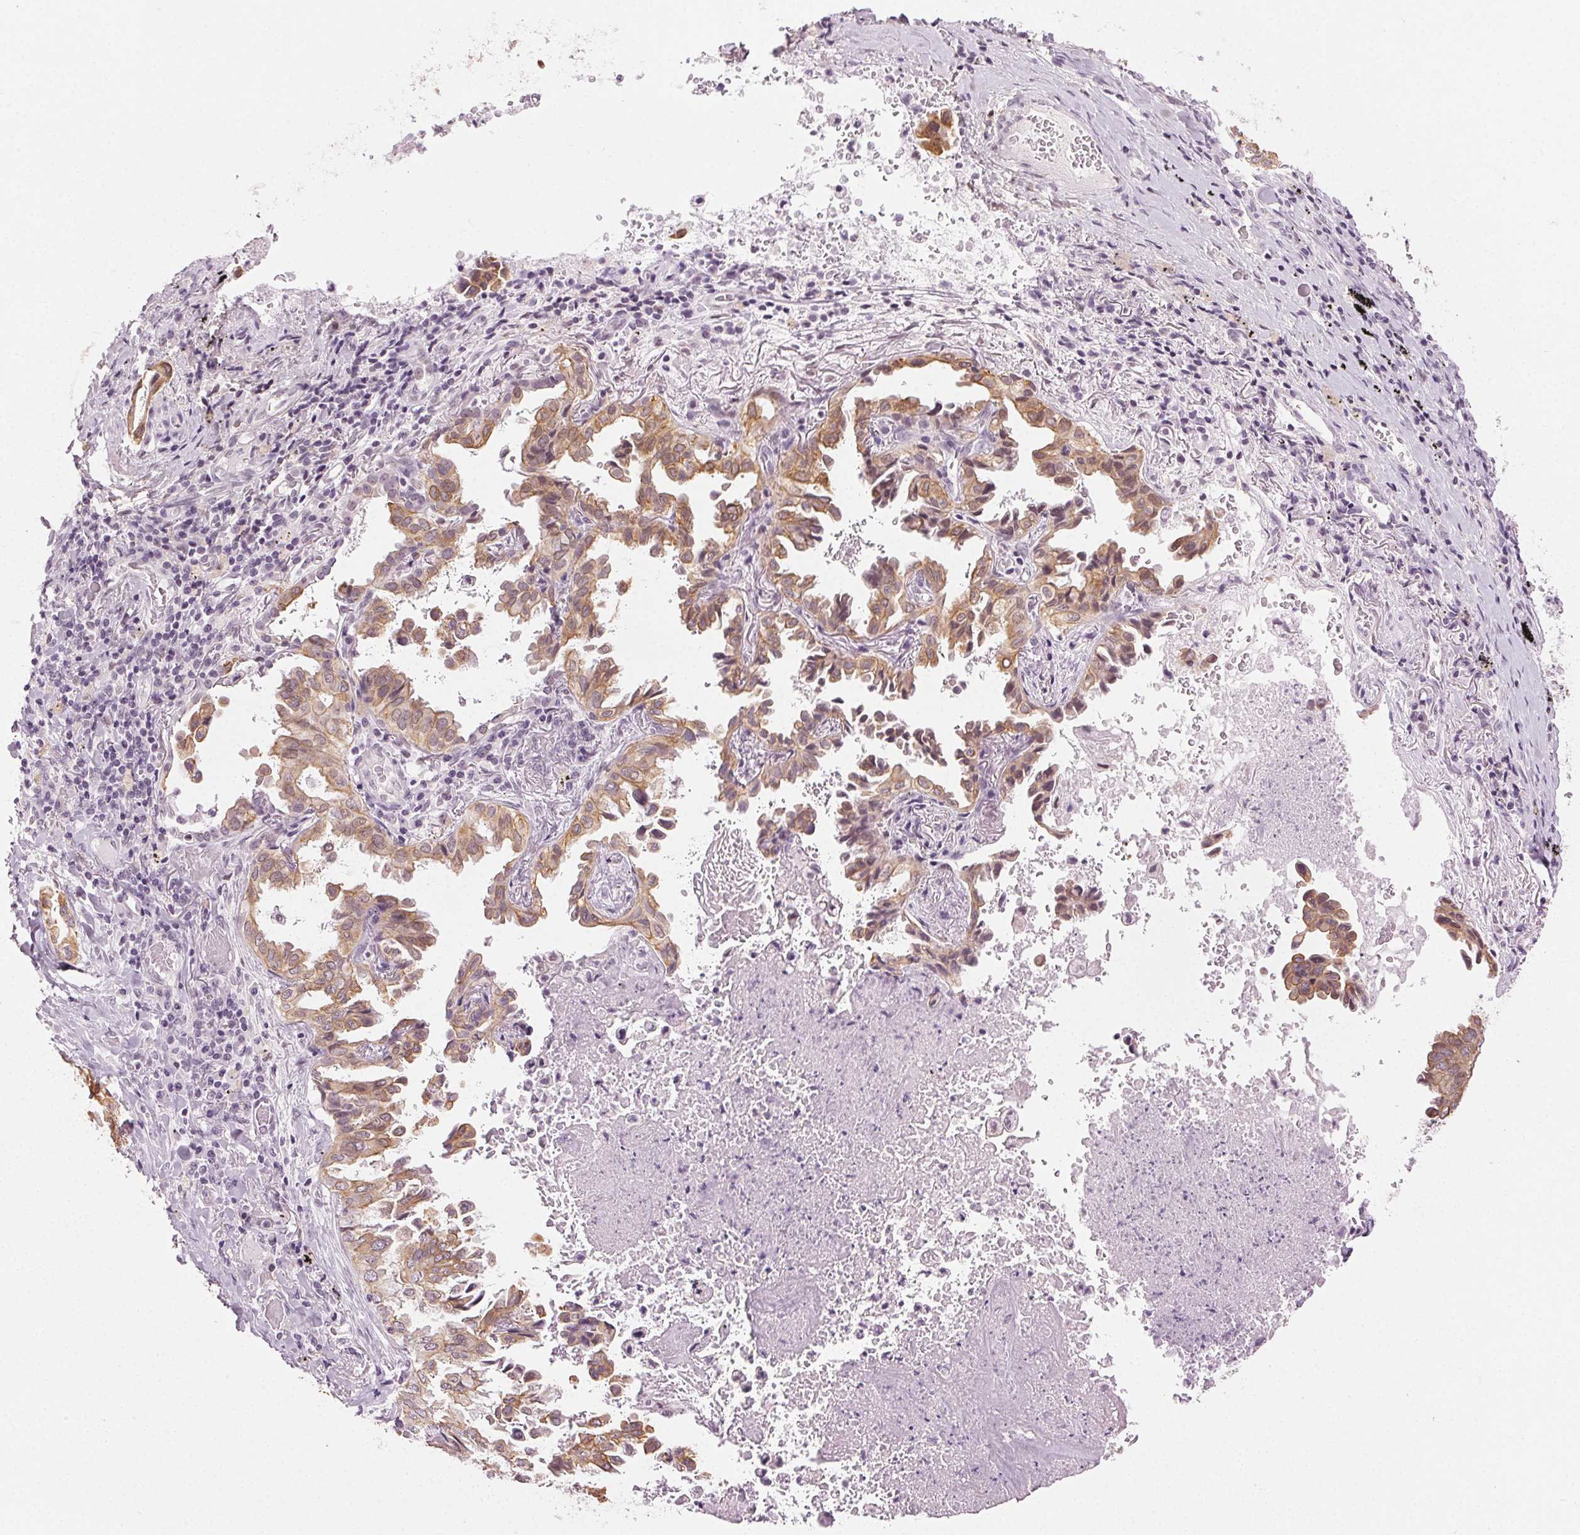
{"staining": {"intensity": "weak", "quantity": ">75%", "location": "cytoplasmic/membranous"}, "tissue": "lung cancer", "cell_type": "Tumor cells", "image_type": "cancer", "snomed": [{"axis": "morphology", "description": "Aneuploidy"}, {"axis": "morphology", "description": "Adenocarcinoma, NOS"}, {"axis": "morphology", "description": "Adenocarcinoma, metastatic, NOS"}, {"axis": "topography", "description": "Lymph node"}, {"axis": "topography", "description": "Lung"}], "caption": "Protein staining exhibits weak cytoplasmic/membranous positivity in about >75% of tumor cells in lung cancer (metastatic adenocarcinoma). (DAB IHC with brightfield microscopy, high magnification).", "gene": "AIF1L", "patient": {"sex": "female", "age": 48}}